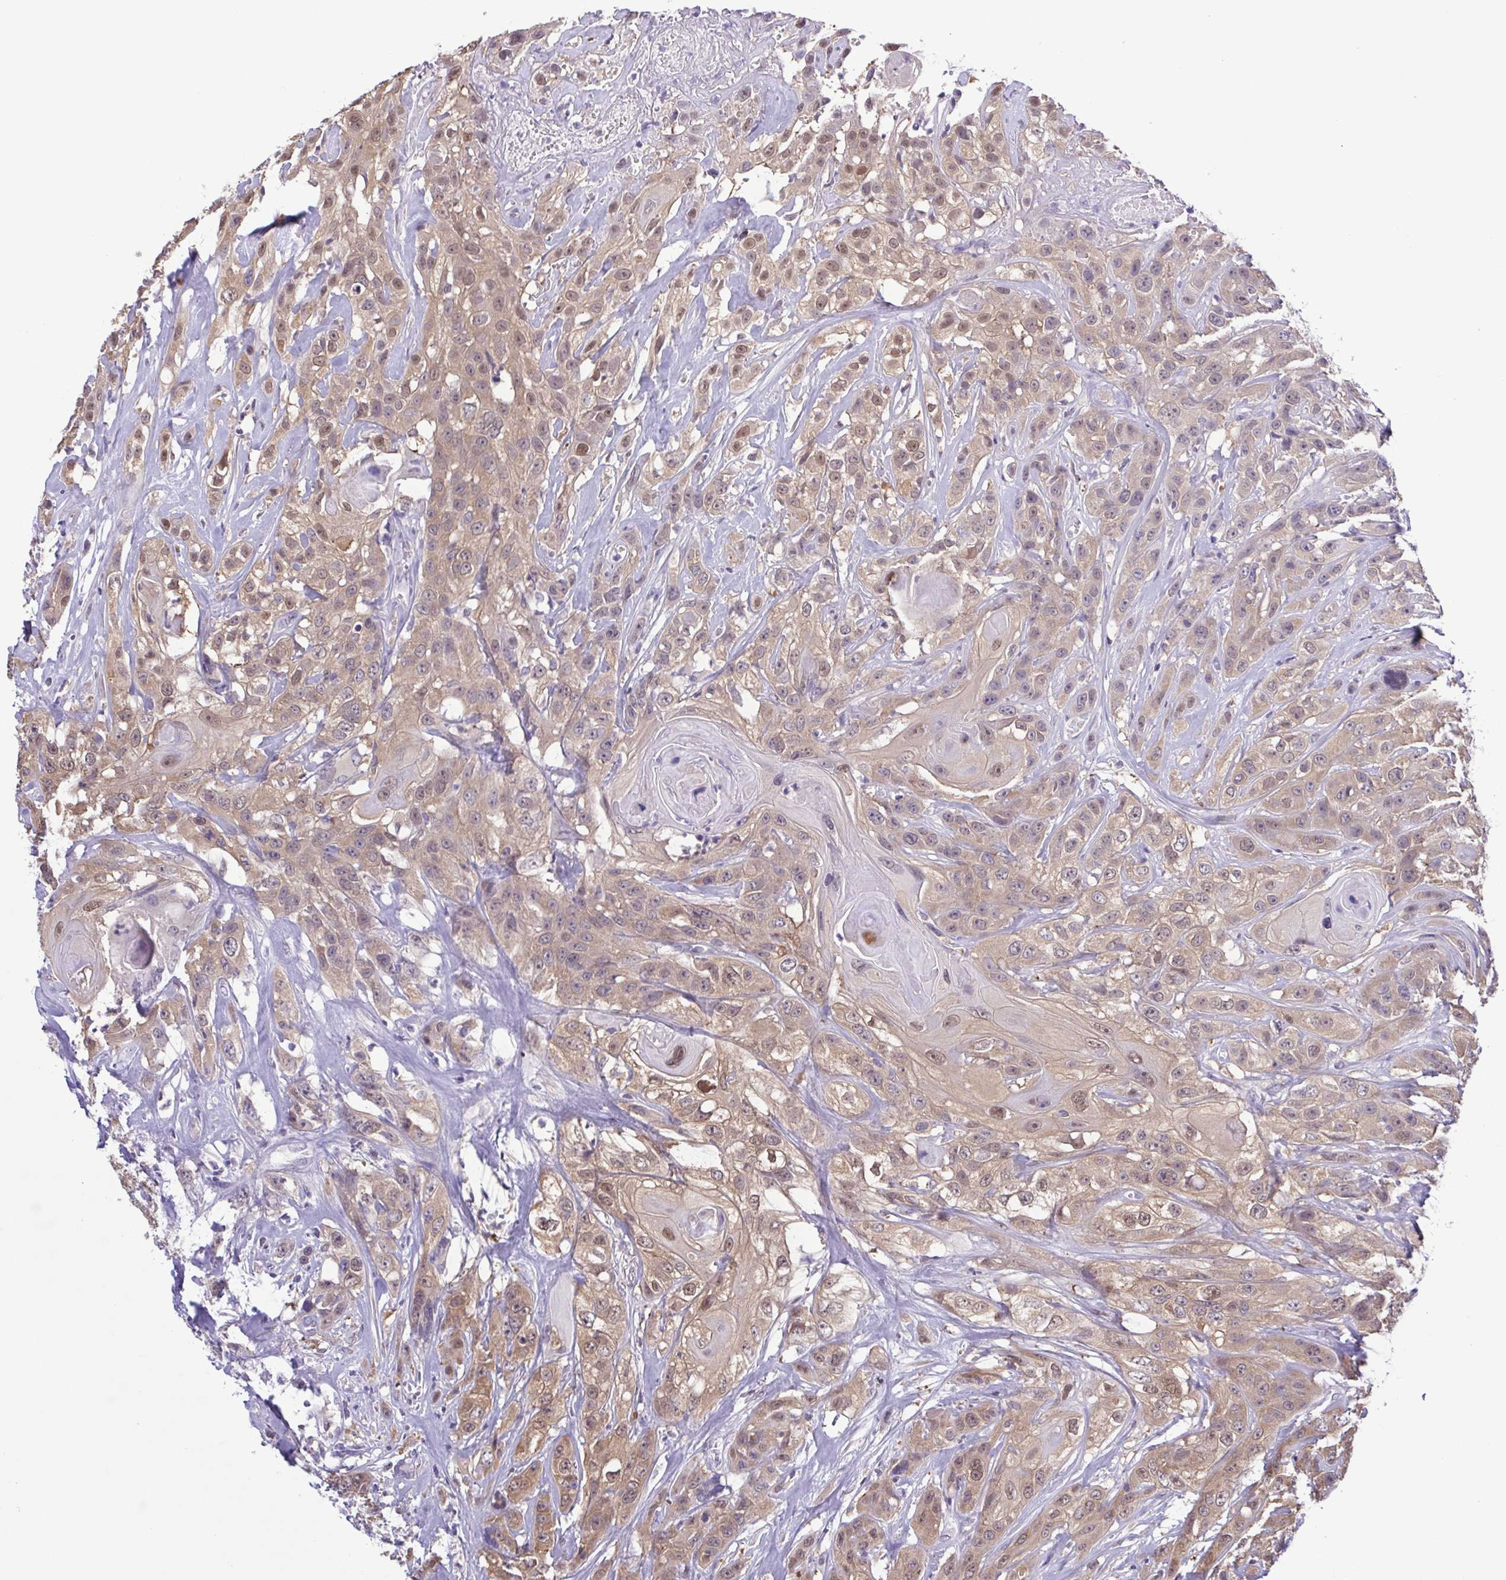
{"staining": {"intensity": "weak", "quantity": ">75%", "location": "cytoplasmic/membranous,nuclear"}, "tissue": "head and neck cancer", "cell_type": "Tumor cells", "image_type": "cancer", "snomed": [{"axis": "morphology", "description": "Squamous cell carcinoma, NOS"}, {"axis": "topography", "description": "Head-Neck"}], "caption": "This micrograph shows head and neck cancer (squamous cell carcinoma) stained with immunohistochemistry (IHC) to label a protein in brown. The cytoplasmic/membranous and nuclear of tumor cells show weak positivity for the protein. Nuclei are counter-stained blue.", "gene": "LDHC", "patient": {"sex": "male", "age": 57}}